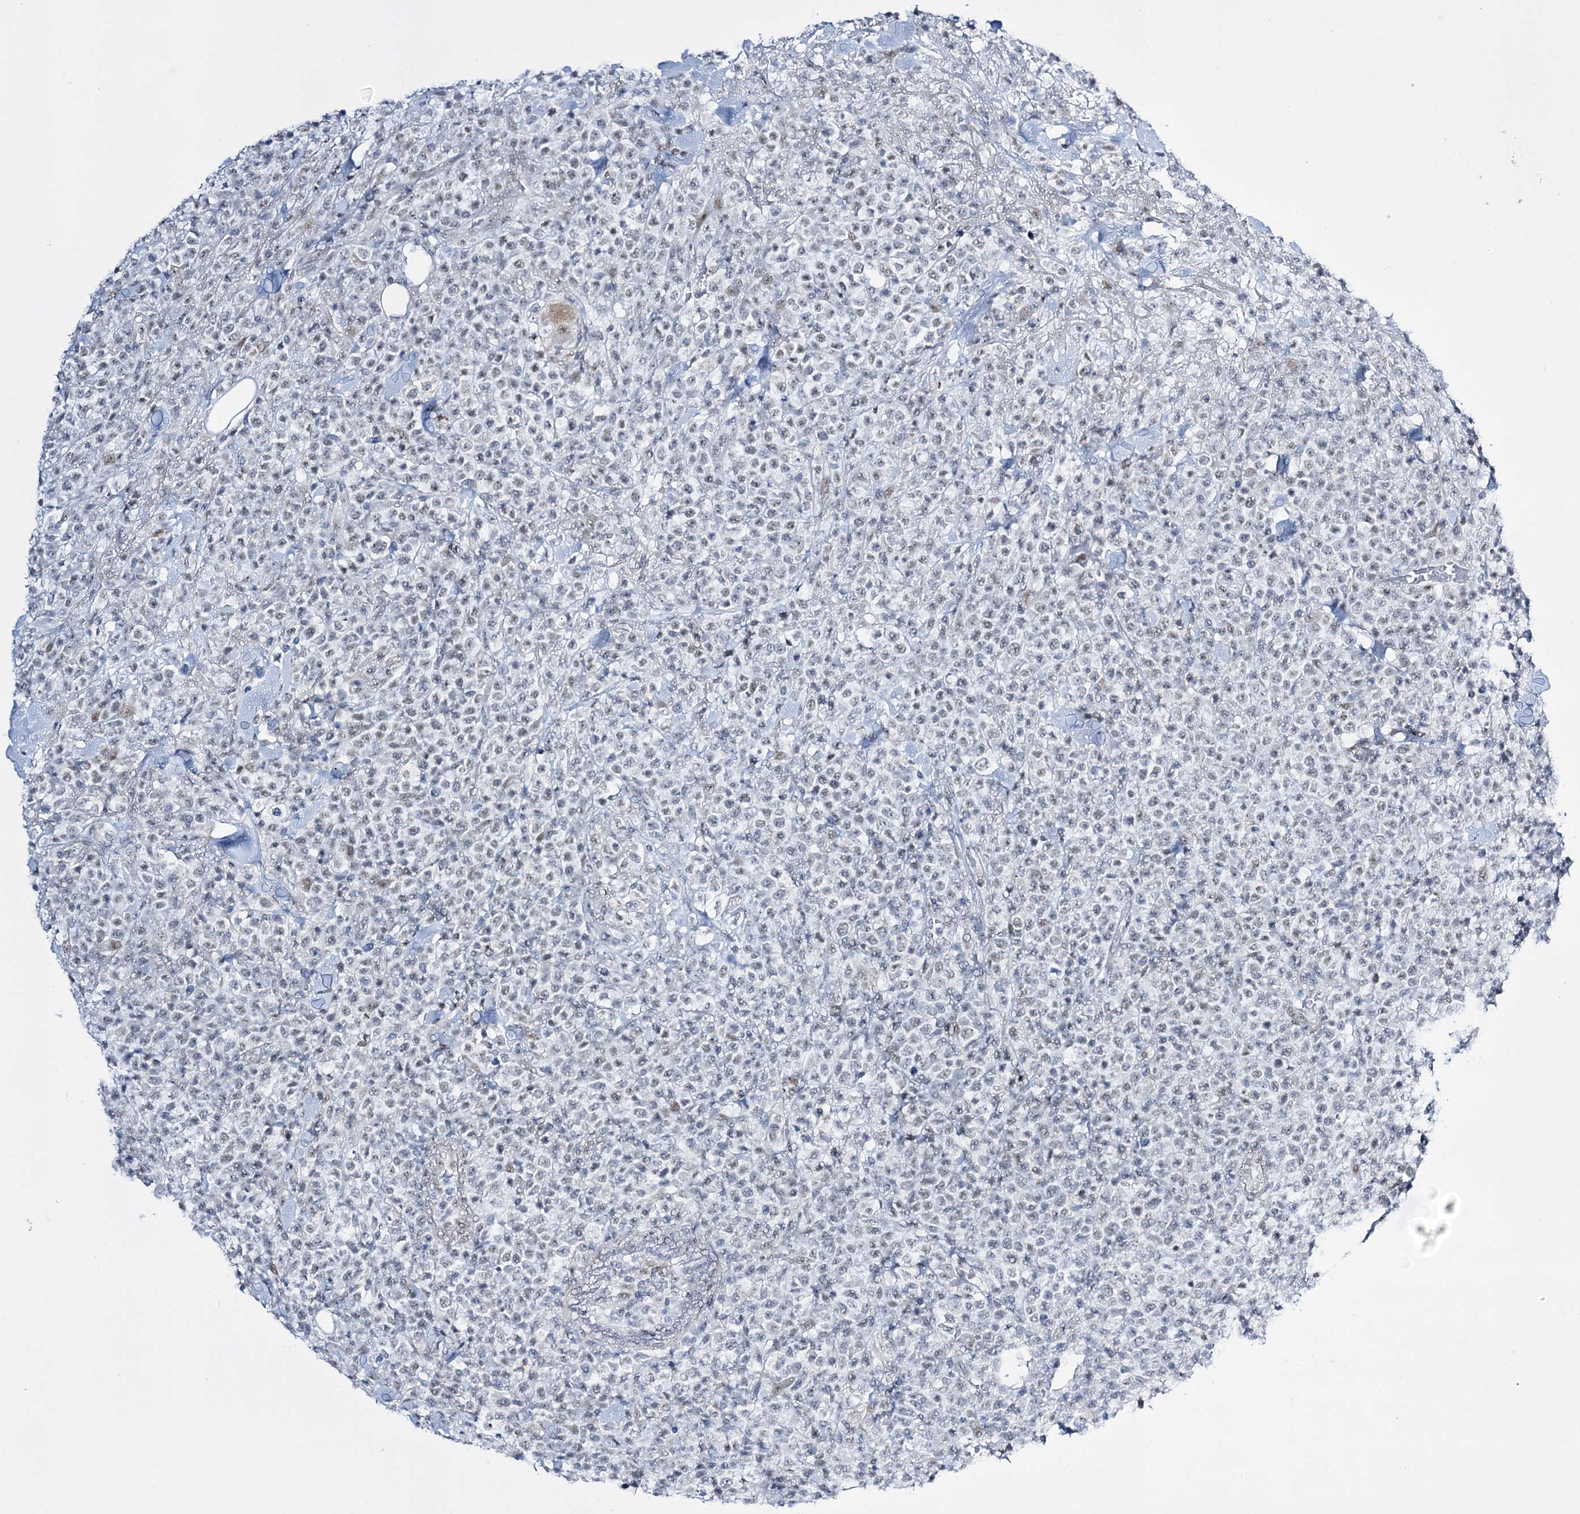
{"staining": {"intensity": "negative", "quantity": "none", "location": "none"}, "tissue": "lymphoma", "cell_type": "Tumor cells", "image_type": "cancer", "snomed": [{"axis": "morphology", "description": "Malignant lymphoma, non-Hodgkin's type, High grade"}, {"axis": "topography", "description": "Colon"}], "caption": "Lymphoma was stained to show a protein in brown. There is no significant positivity in tumor cells.", "gene": "RBM15B", "patient": {"sex": "female", "age": 53}}